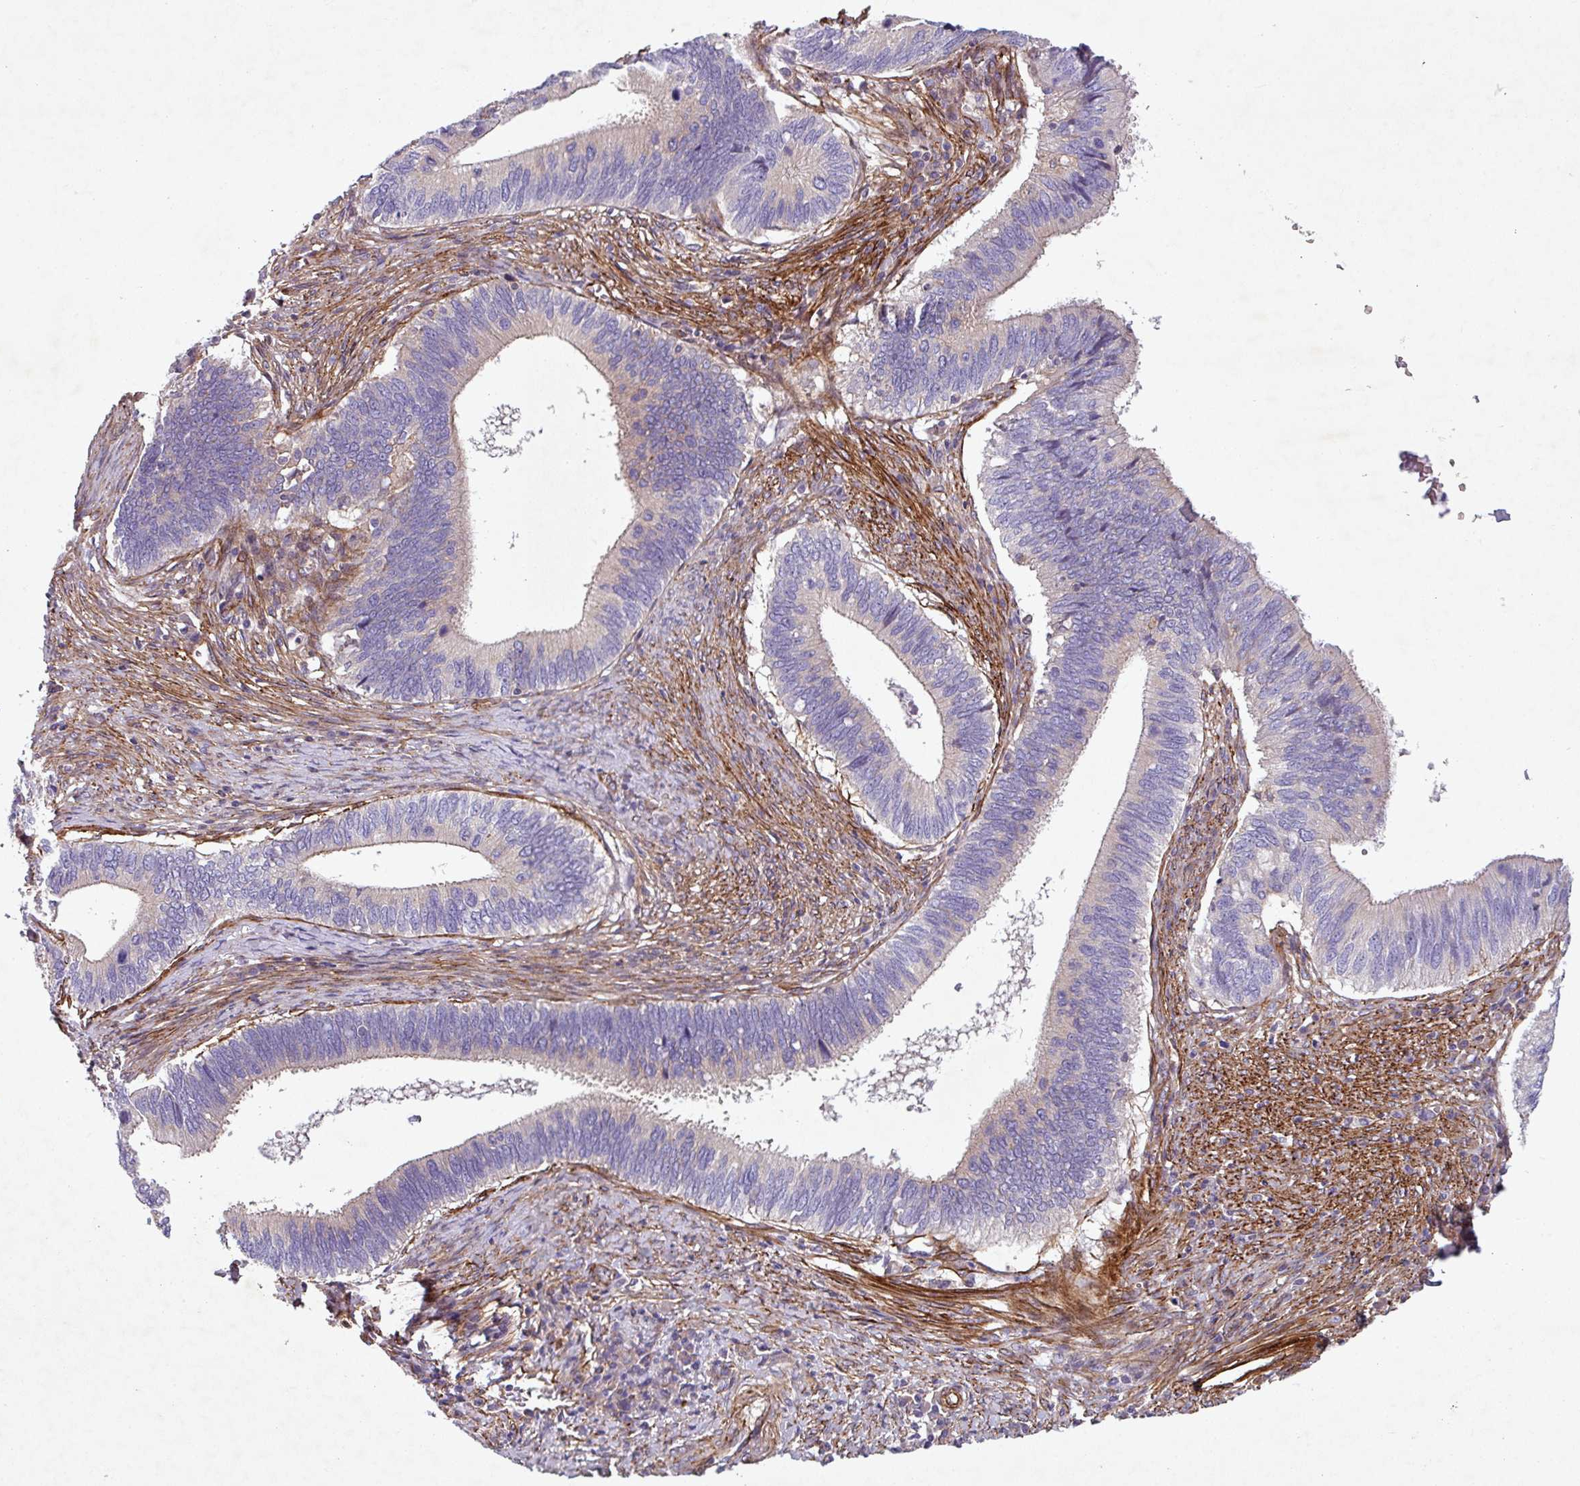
{"staining": {"intensity": "weak", "quantity": "25%-75%", "location": "cytoplasmic/membranous"}, "tissue": "cervical cancer", "cell_type": "Tumor cells", "image_type": "cancer", "snomed": [{"axis": "morphology", "description": "Adenocarcinoma, NOS"}, {"axis": "topography", "description": "Cervix"}], "caption": "Cervical adenocarcinoma stained for a protein (brown) exhibits weak cytoplasmic/membranous positive positivity in about 25%-75% of tumor cells.", "gene": "ATP2C2", "patient": {"sex": "female", "age": 42}}